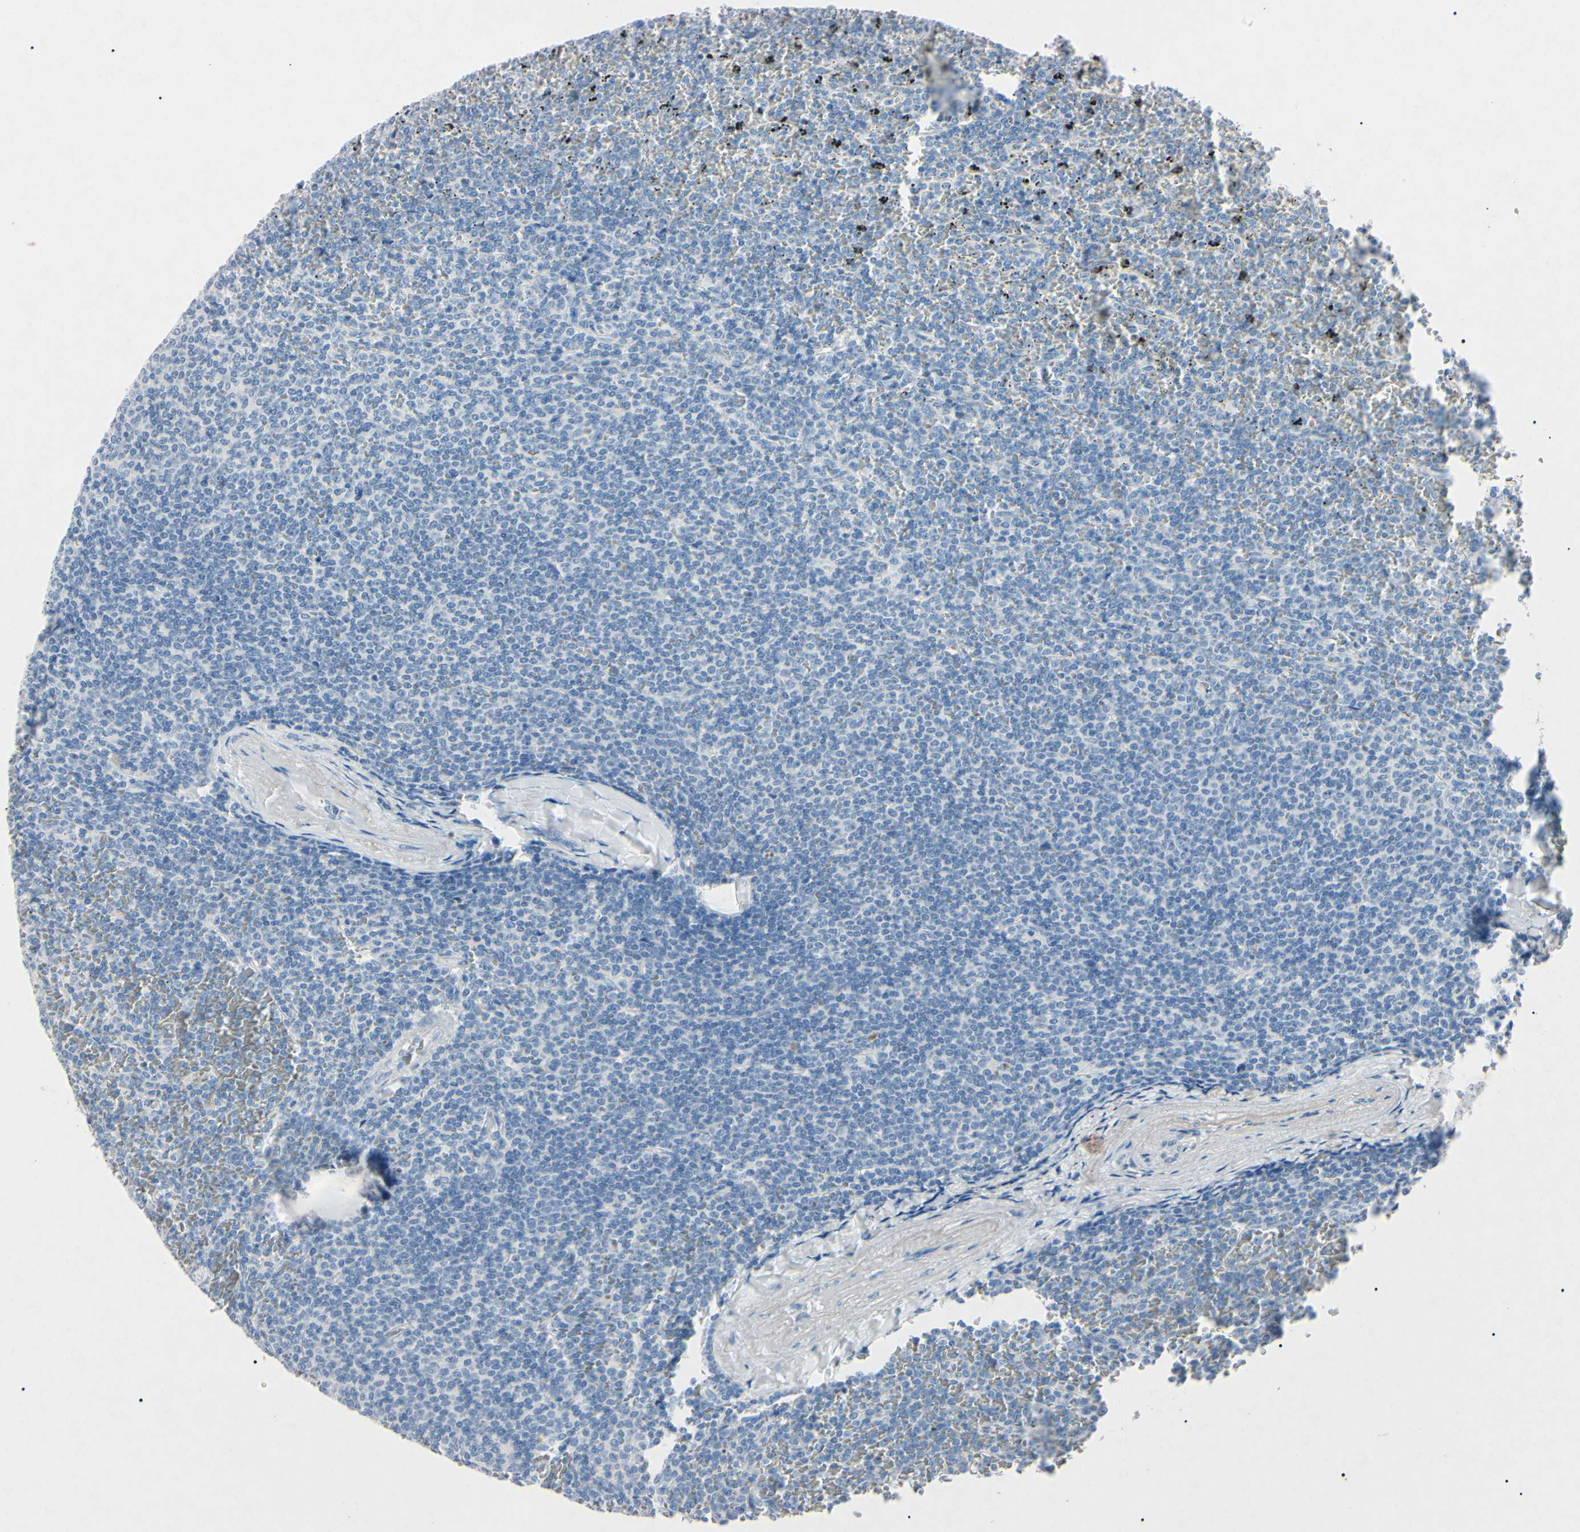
{"staining": {"intensity": "negative", "quantity": "none", "location": "none"}, "tissue": "lymphoma", "cell_type": "Tumor cells", "image_type": "cancer", "snomed": [{"axis": "morphology", "description": "Malignant lymphoma, non-Hodgkin's type, Low grade"}, {"axis": "topography", "description": "Spleen"}], "caption": "IHC histopathology image of lymphoma stained for a protein (brown), which demonstrates no expression in tumor cells.", "gene": "ELN", "patient": {"sex": "female", "age": 77}}